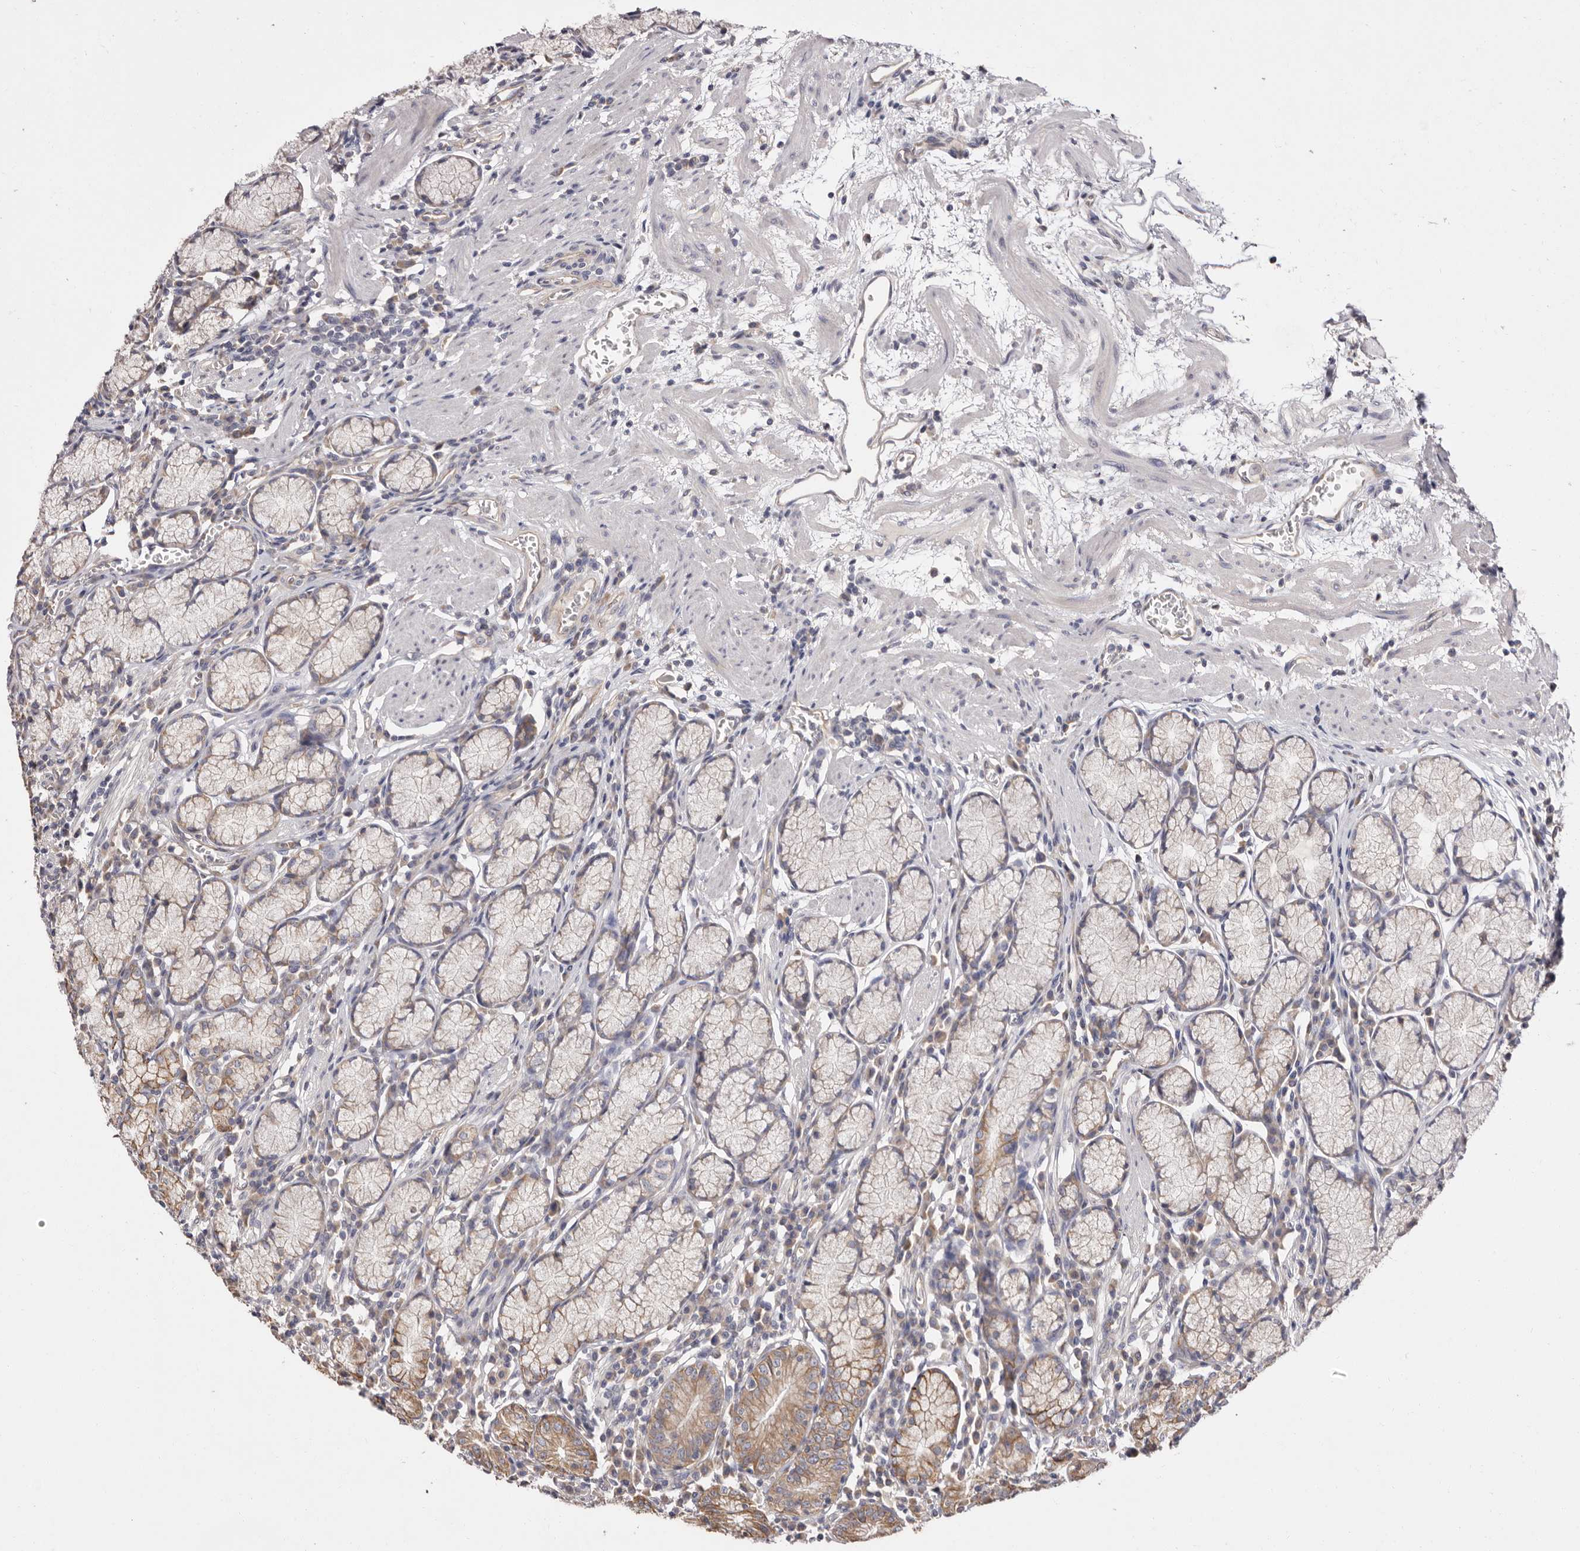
{"staining": {"intensity": "moderate", "quantity": "25%-75%", "location": "cytoplasmic/membranous"}, "tissue": "stomach", "cell_type": "Glandular cells", "image_type": "normal", "snomed": [{"axis": "morphology", "description": "Normal tissue, NOS"}, {"axis": "topography", "description": "Stomach"}], "caption": "IHC of normal human stomach reveals medium levels of moderate cytoplasmic/membranous staining in approximately 25%-75% of glandular cells. (Stains: DAB (3,3'-diaminobenzidine) in brown, nuclei in blue, Microscopy: brightfield microscopy at high magnification).", "gene": "FAM167B", "patient": {"sex": "male", "age": 55}}